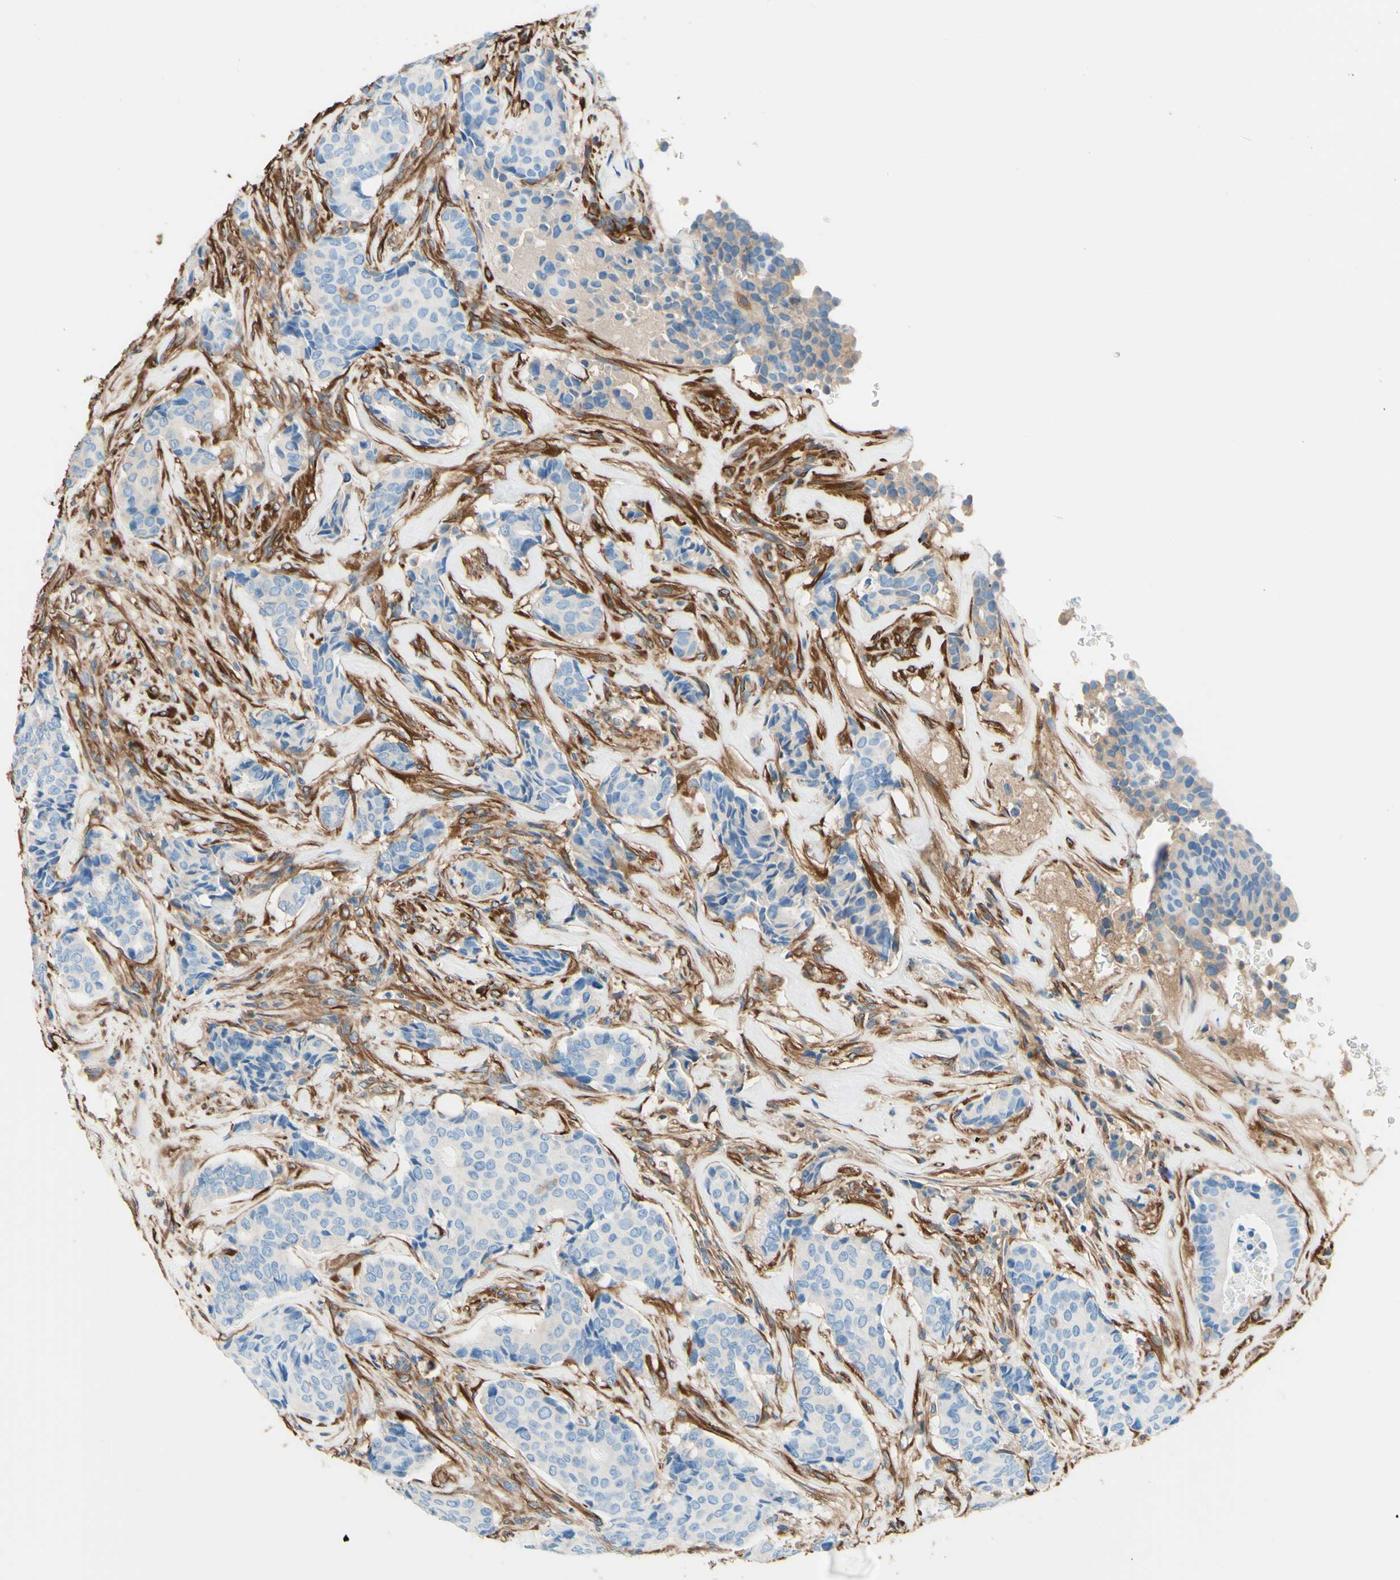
{"staining": {"intensity": "negative", "quantity": "none", "location": "none"}, "tissue": "breast cancer", "cell_type": "Tumor cells", "image_type": "cancer", "snomed": [{"axis": "morphology", "description": "Duct carcinoma"}, {"axis": "topography", "description": "Breast"}], "caption": "Immunohistochemistry (IHC) image of neoplastic tissue: human infiltrating ductal carcinoma (breast) stained with DAB (3,3'-diaminobenzidine) exhibits no significant protein positivity in tumor cells. Brightfield microscopy of immunohistochemistry stained with DAB (brown) and hematoxylin (blue), captured at high magnification.", "gene": "DPYSL3", "patient": {"sex": "female", "age": 75}}